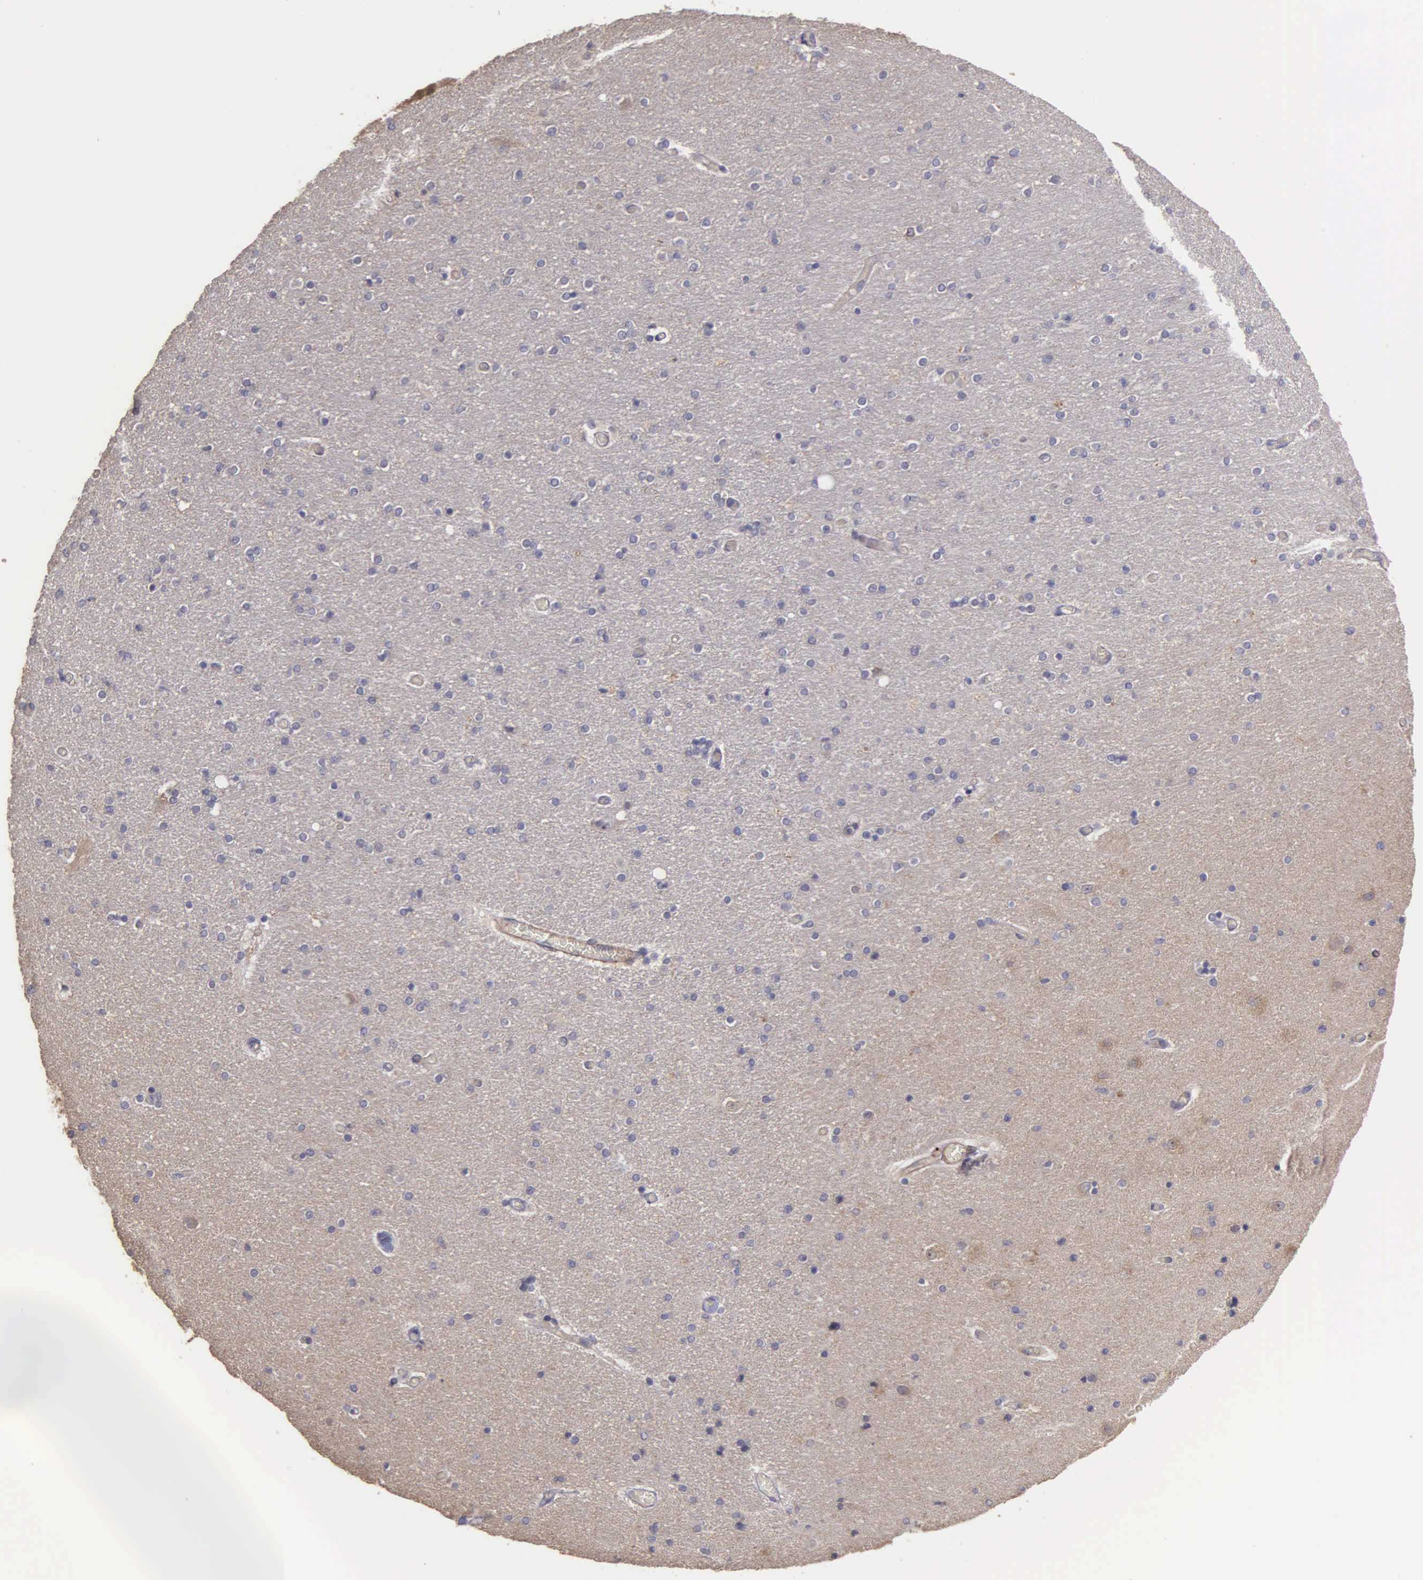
{"staining": {"intensity": "negative", "quantity": "none", "location": "none"}, "tissue": "hippocampus", "cell_type": "Glial cells", "image_type": "normal", "snomed": [{"axis": "morphology", "description": "Normal tissue, NOS"}, {"axis": "topography", "description": "Hippocampus"}], "caption": "The image displays no staining of glial cells in benign hippocampus.", "gene": "RTL10", "patient": {"sex": "female", "age": 54}}